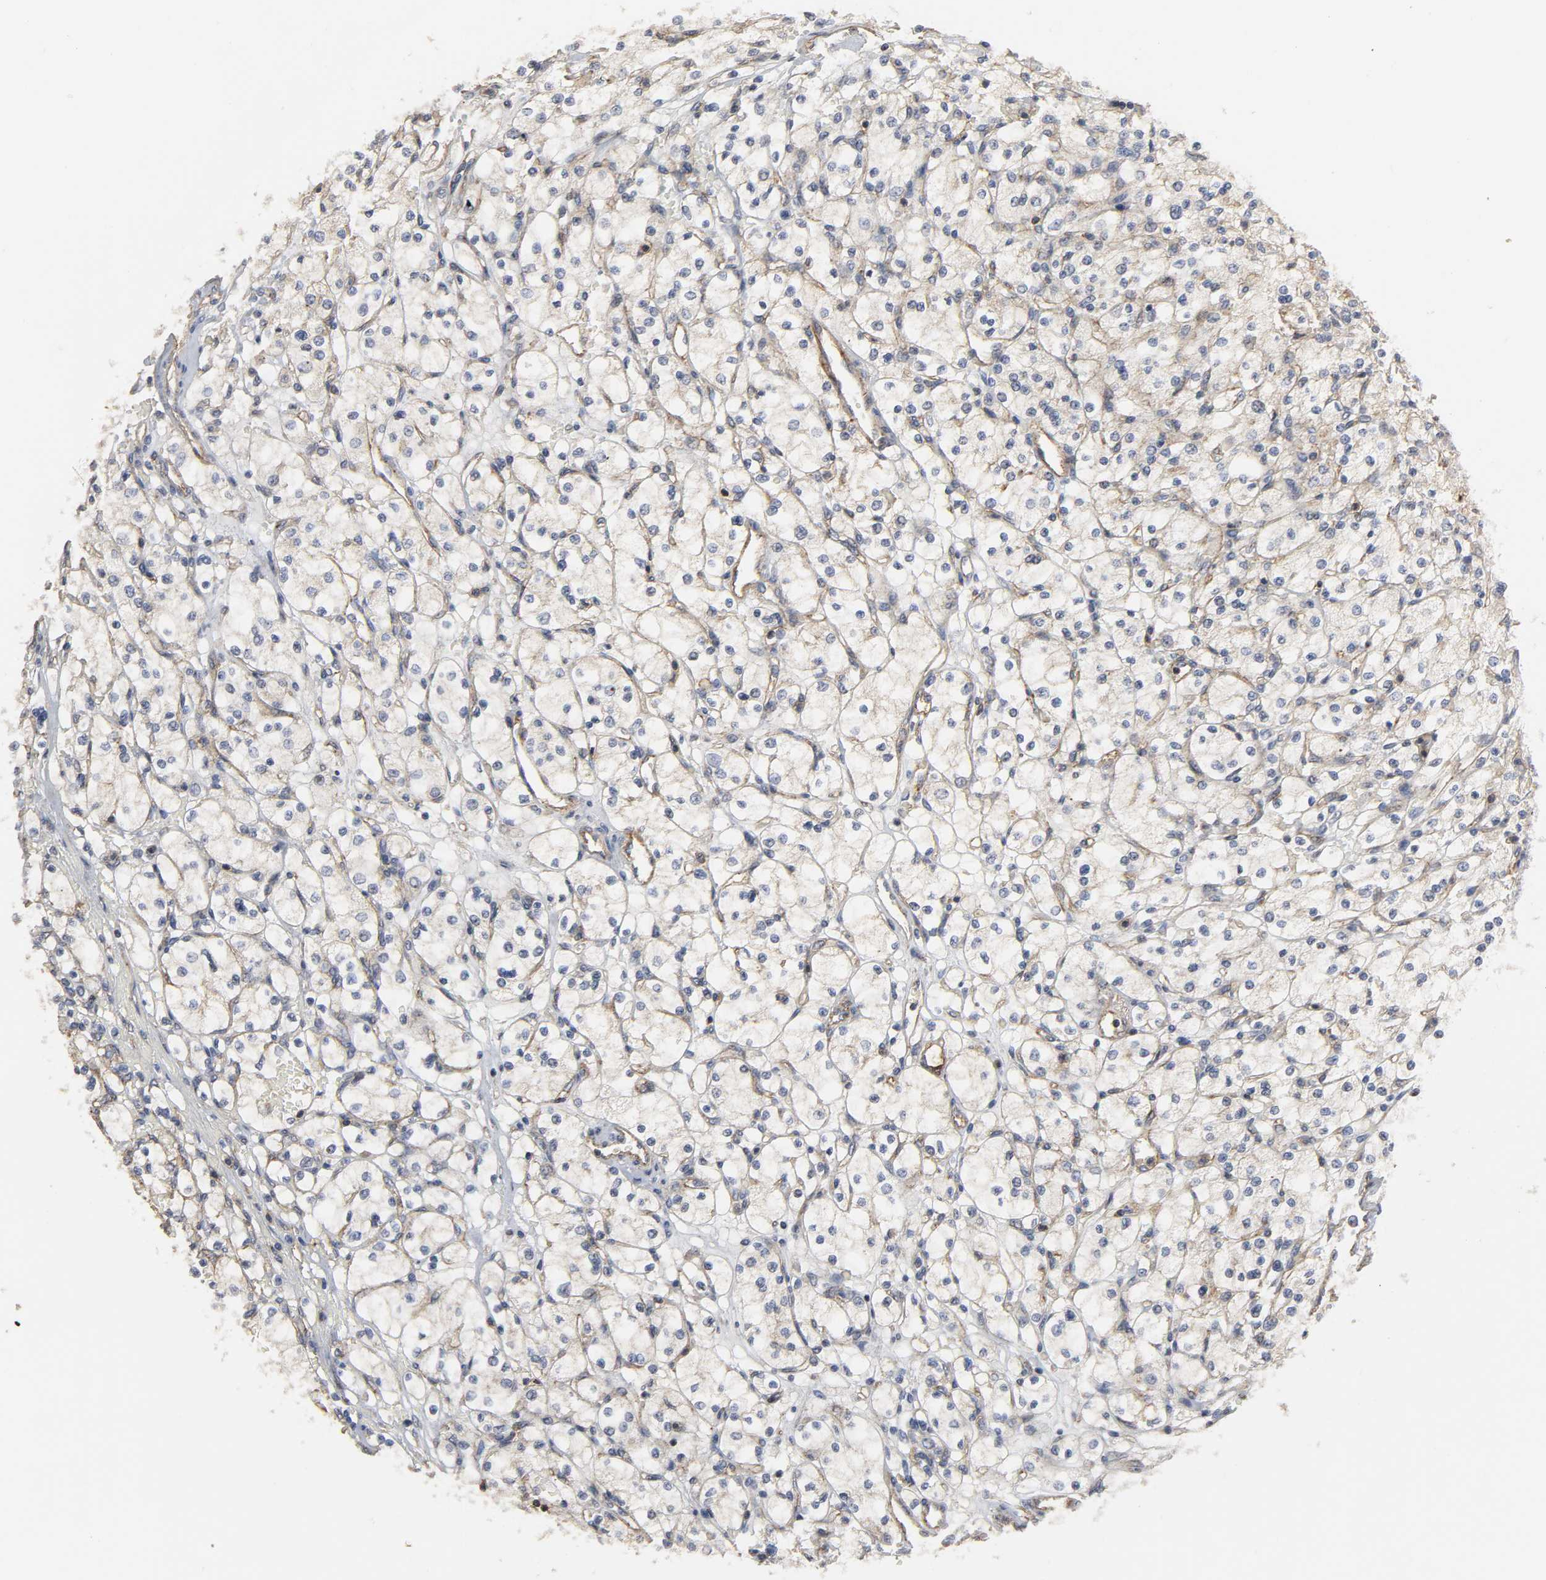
{"staining": {"intensity": "weak", "quantity": "25%-75%", "location": "cytoplasmic/membranous"}, "tissue": "renal cancer", "cell_type": "Tumor cells", "image_type": "cancer", "snomed": [{"axis": "morphology", "description": "Adenocarcinoma, NOS"}, {"axis": "topography", "description": "Kidney"}], "caption": "A brown stain shows weak cytoplasmic/membranous expression of a protein in renal cancer tumor cells. Using DAB (3,3'-diaminobenzidine) (brown) and hematoxylin (blue) stains, captured at high magnification using brightfield microscopy.", "gene": "SH3GLB1", "patient": {"sex": "female", "age": 83}}